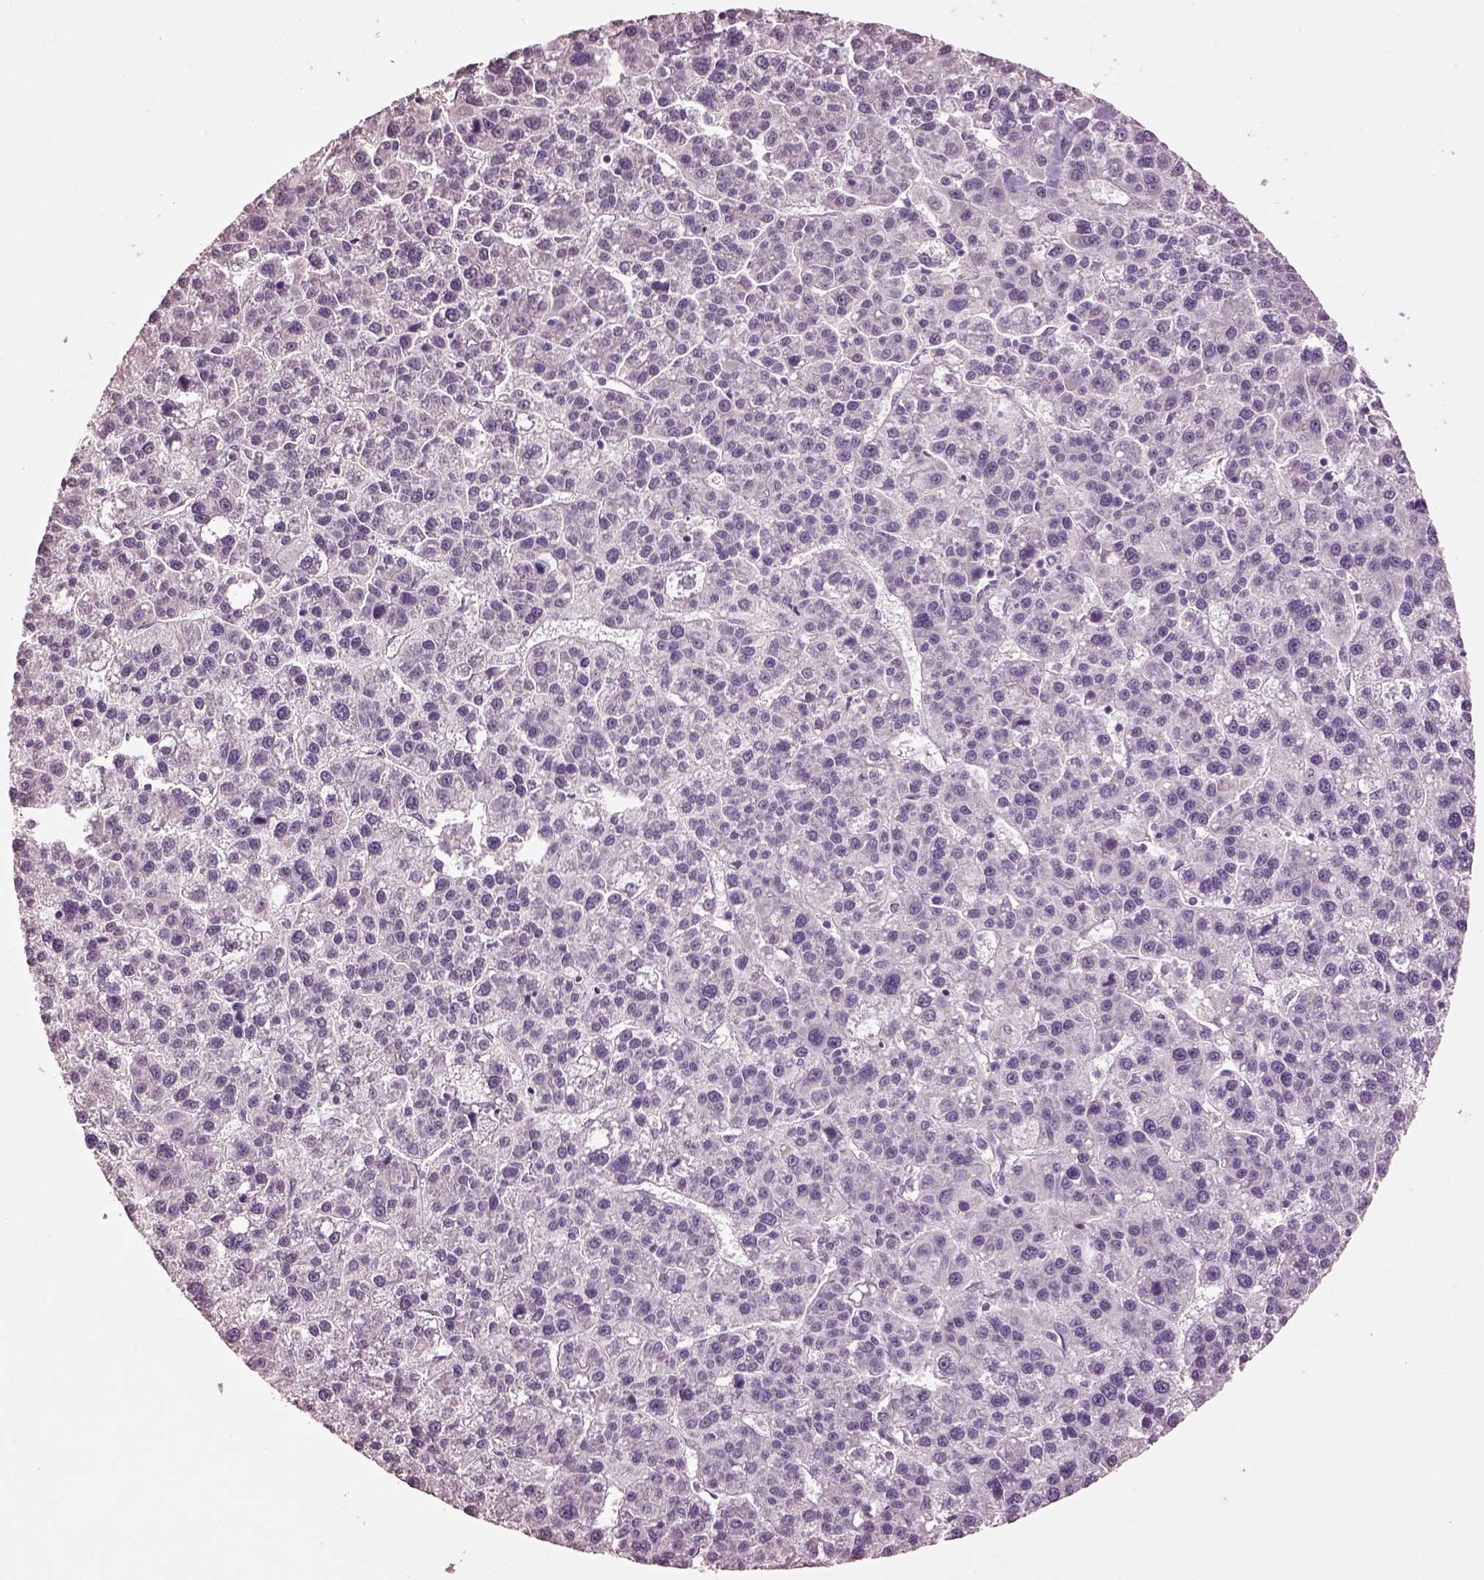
{"staining": {"intensity": "negative", "quantity": "none", "location": "none"}, "tissue": "liver cancer", "cell_type": "Tumor cells", "image_type": "cancer", "snomed": [{"axis": "morphology", "description": "Carcinoma, Hepatocellular, NOS"}, {"axis": "topography", "description": "Liver"}], "caption": "High magnification brightfield microscopy of liver cancer (hepatocellular carcinoma) stained with DAB (3,3'-diaminobenzidine) (brown) and counterstained with hematoxylin (blue): tumor cells show no significant positivity.", "gene": "KCNIP3", "patient": {"sex": "female", "age": 58}}